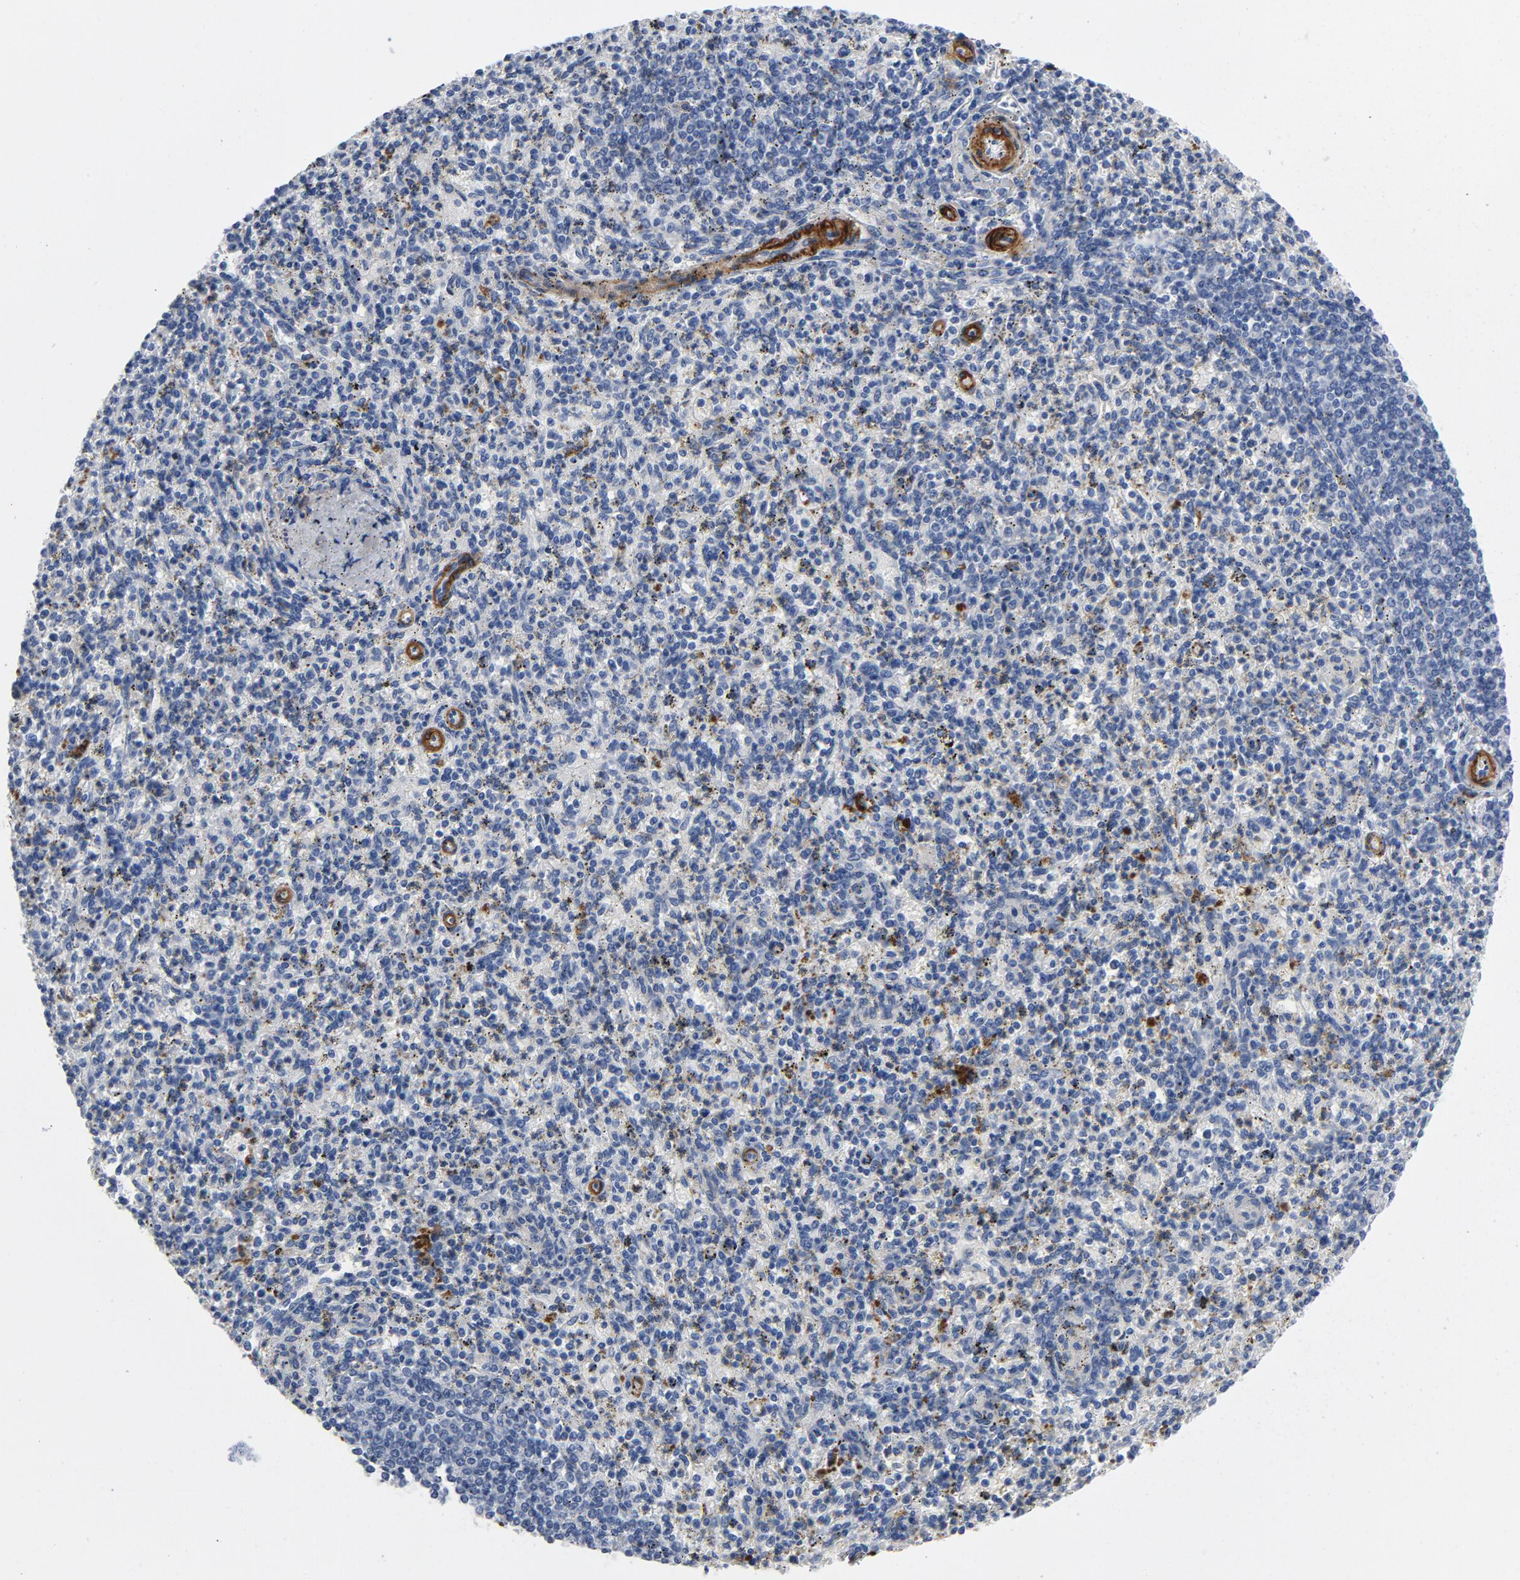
{"staining": {"intensity": "negative", "quantity": "none", "location": "none"}, "tissue": "spleen", "cell_type": "Cells in red pulp", "image_type": "normal", "snomed": [{"axis": "morphology", "description": "Normal tissue, NOS"}, {"axis": "topography", "description": "Spleen"}], "caption": "Immunohistochemistry micrograph of unremarkable spleen stained for a protein (brown), which displays no staining in cells in red pulp.", "gene": "LAMC1", "patient": {"sex": "male", "age": 72}}